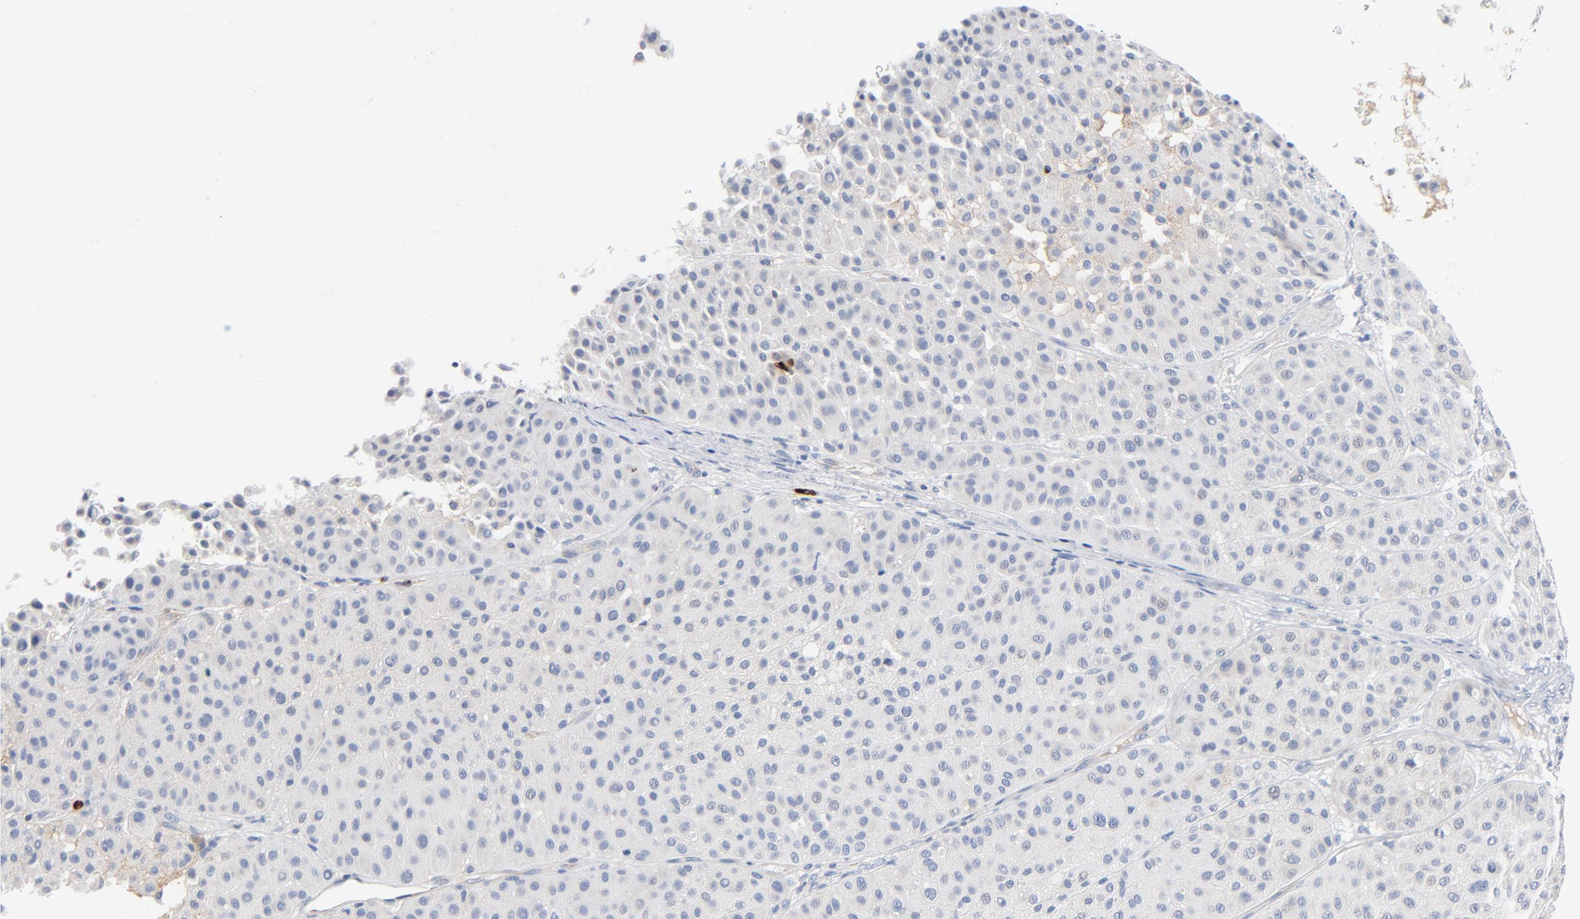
{"staining": {"intensity": "negative", "quantity": "none", "location": "none"}, "tissue": "melanoma", "cell_type": "Tumor cells", "image_type": "cancer", "snomed": [{"axis": "morphology", "description": "Normal tissue, NOS"}, {"axis": "morphology", "description": "Malignant melanoma, Metastatic site"}, {"axis": "topography", "description": "Skin"}], "caption": "High magnification brightfield microscopy of melanoma stained with DAB (3,3'-diaminobenzidine) (brown) and counterstained with hematoxylin (blue): tumor cells show no significant expression. (DAB immunohistochemistry visualized using brightfield microscopy, high magnification).", "gene": "GZMB", "patient": {"sex": "male", "age": 41}}